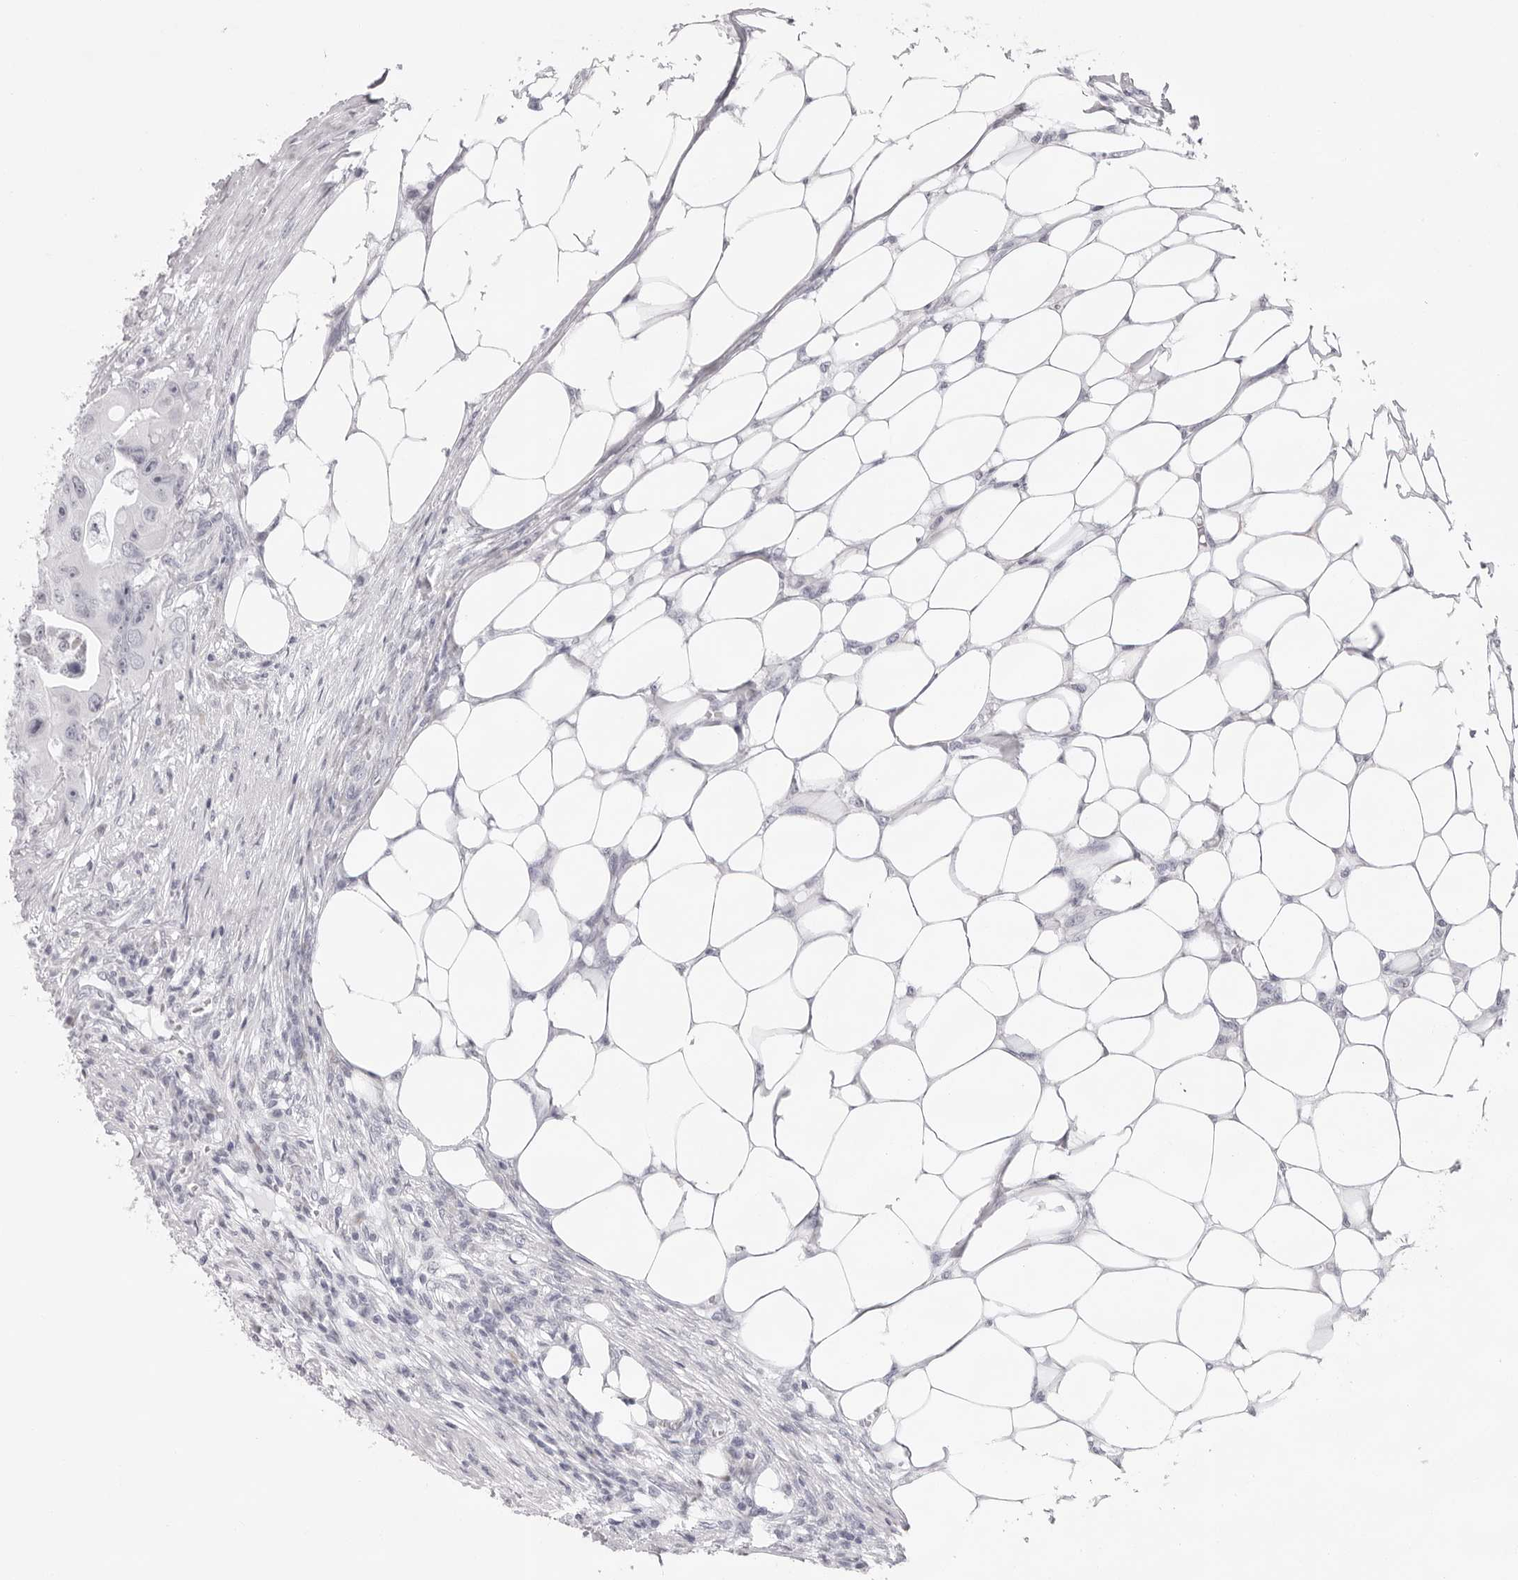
{"staining": {"intensity": "negative", "quantity": "none", "location": "none"}, "tissue": "colorectal cancer", "cell_type": "Tumor cells", "image_type": "cancer", "snomed": [{"axis": "morphology", "description": "Adenocarcinoma, NOS"}, {"axis": "topography", "description": "Colon"}], "caption": "Tumor cells are negative for brown protein staining in adenocarcinoma (colorectal). (Immunohistochemistry (ihc), brightfield microscopy, high magnification).", "gene": "SMIM2", "patient": {"sex": "female", "age": 46}}